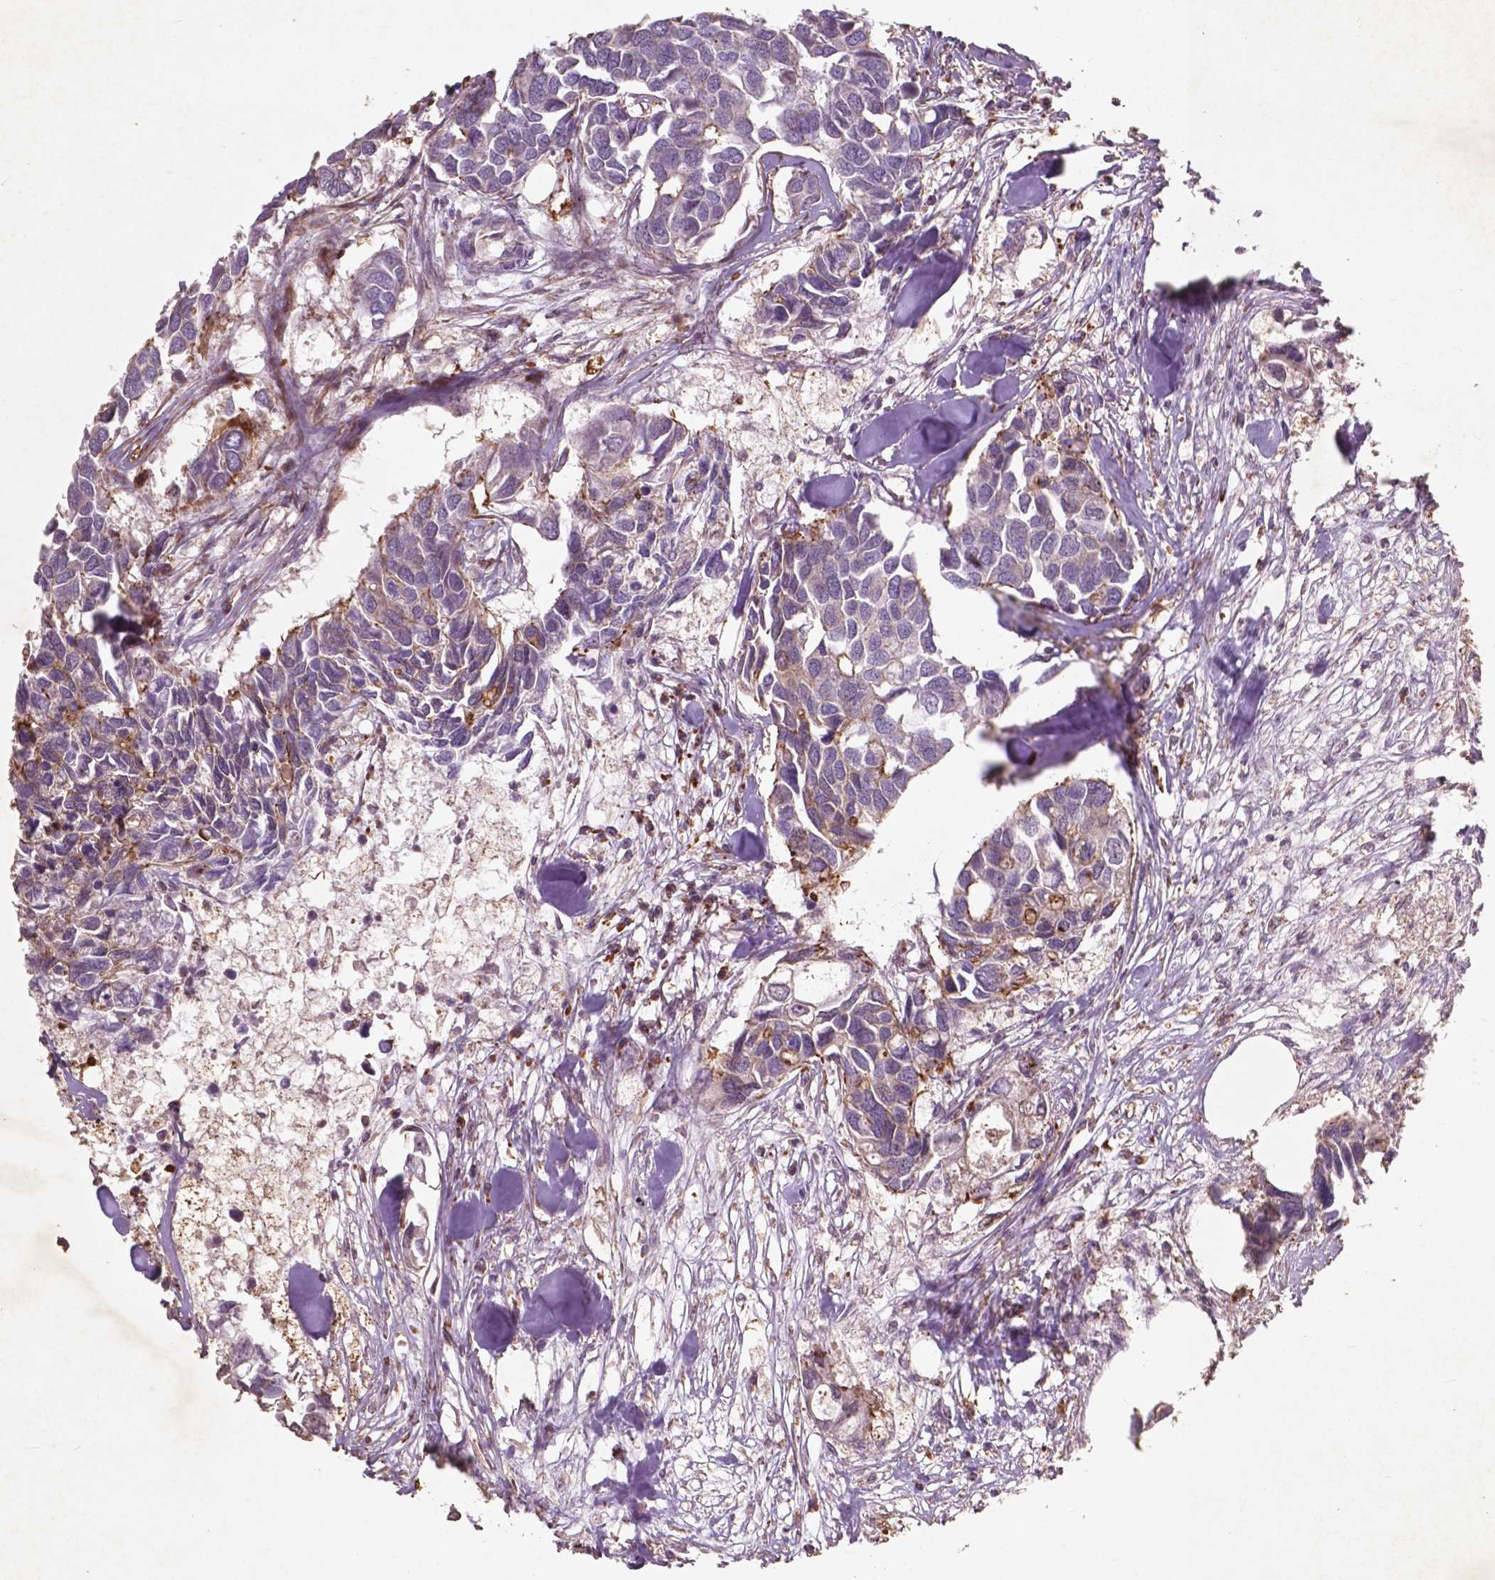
{"staining": {"intensity": "moderate", "quantity": "<25%", "location": "cytoplasmic/membranous"}, "tissue": "breast cancer", "cell_type": "Tumor cells", "image_type": "cancer", "snomed": [{"axis": "morphology", "description": "Duct carcinoma"}, {"axis": "topography", "description": "Breast"}], "caption": "Breast cancer (intraductal carcinoma) stained with a brown dye reveals moderate cytoplasmic/membranous positive expression in approximately <25% of tumor cells.", "gene": "RFPL4B", "patient": {"sex": "female", "age": 83}}